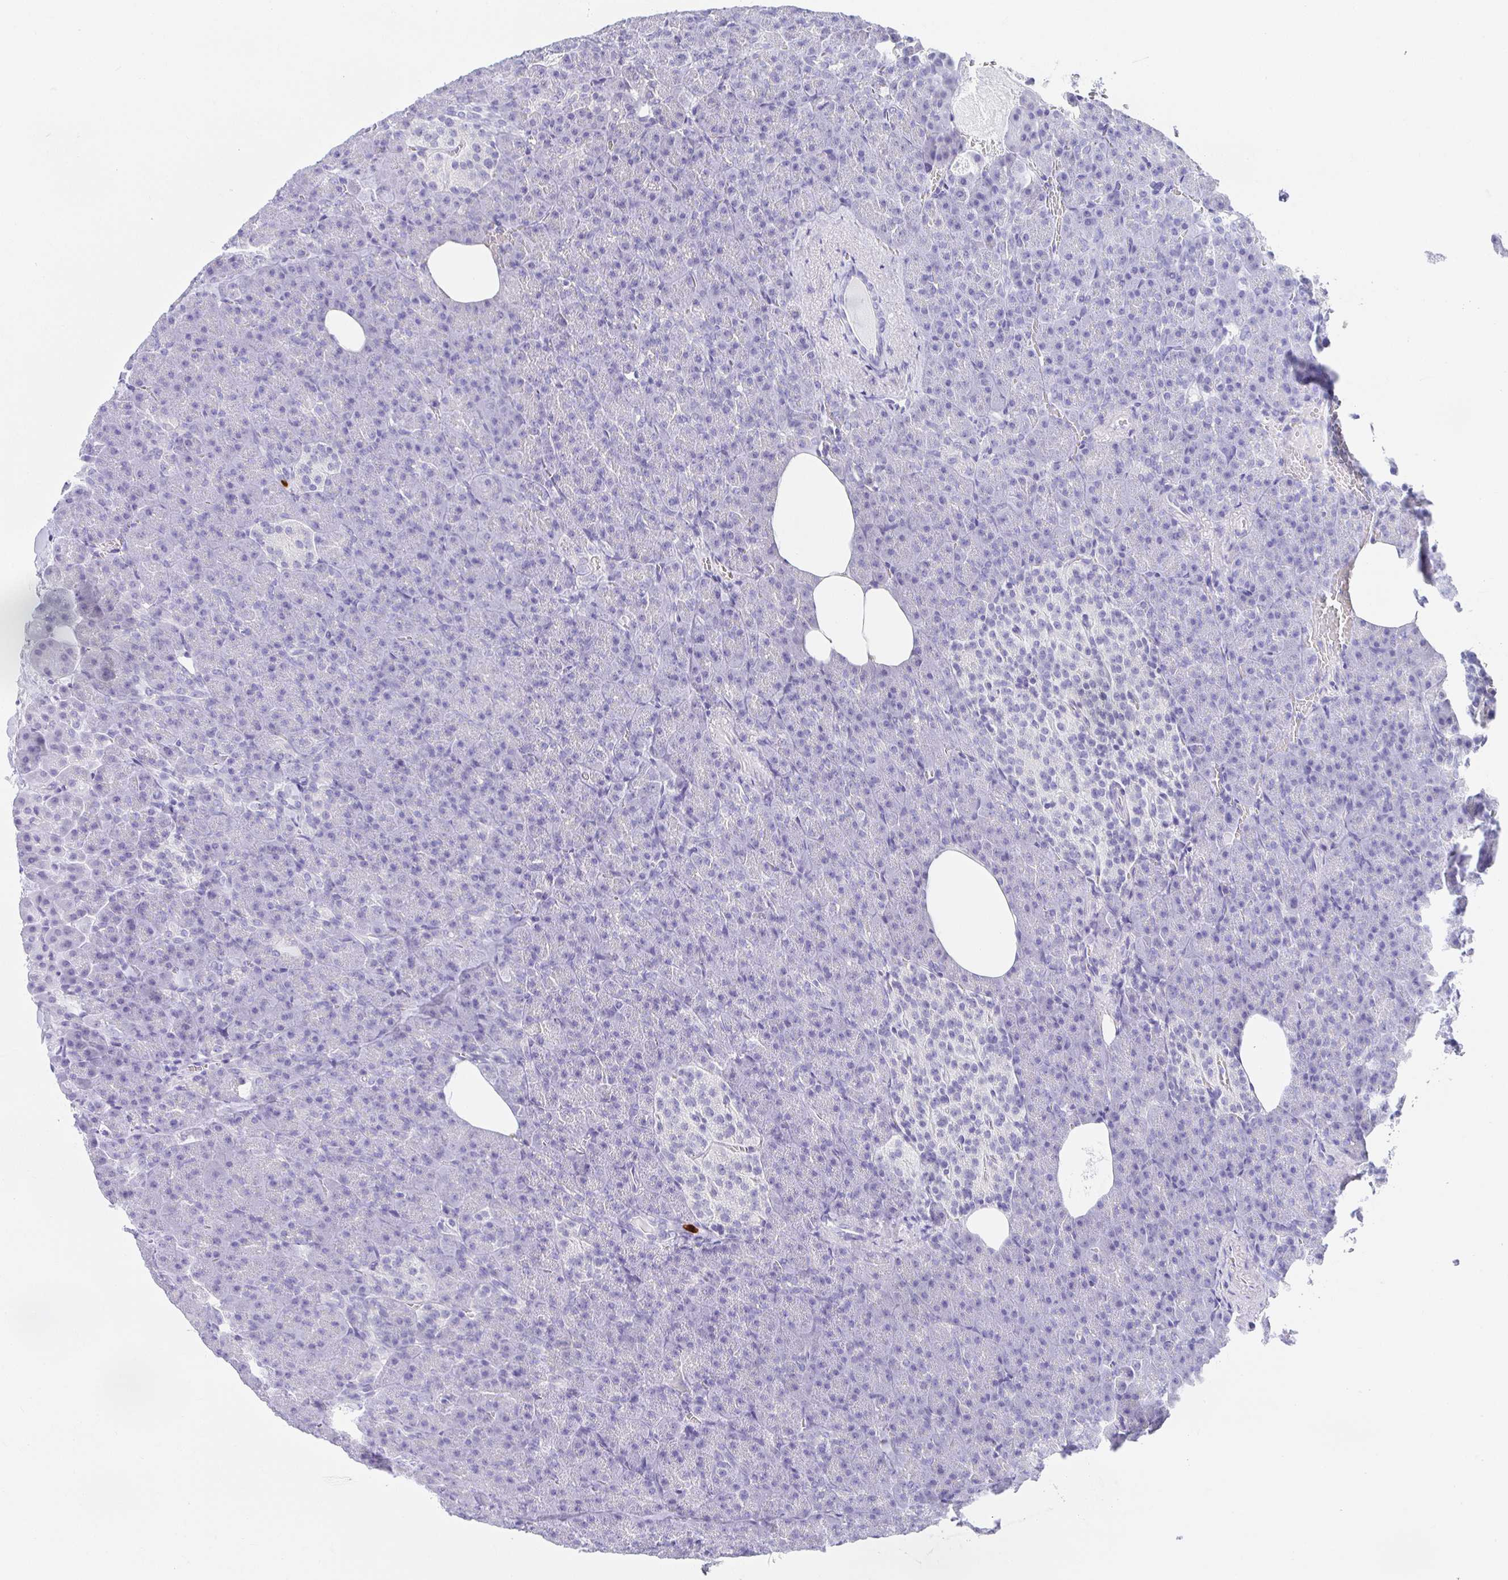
{"staining": {"intensity": "negative", "quantity": "none", "location": "none"}, "tissue": "pancreas", "cell_type": "Exocrine glandular cells", "image_type": "normal", "snomed": [{"axis": "morphology", "description": "Normal tissue, NOS"}, {"axis": "topography", "description": "Pancreas"}], "caption": "This image is of unremarkable pancreas stained with immunohistochemistry (IHC) to label a protein in brown with the nuclei are counter-stained blue. There is no positivity in exocrine glandular cells.", "gene": "CHAT", "patient": {"sex": "female", "age": 74}}